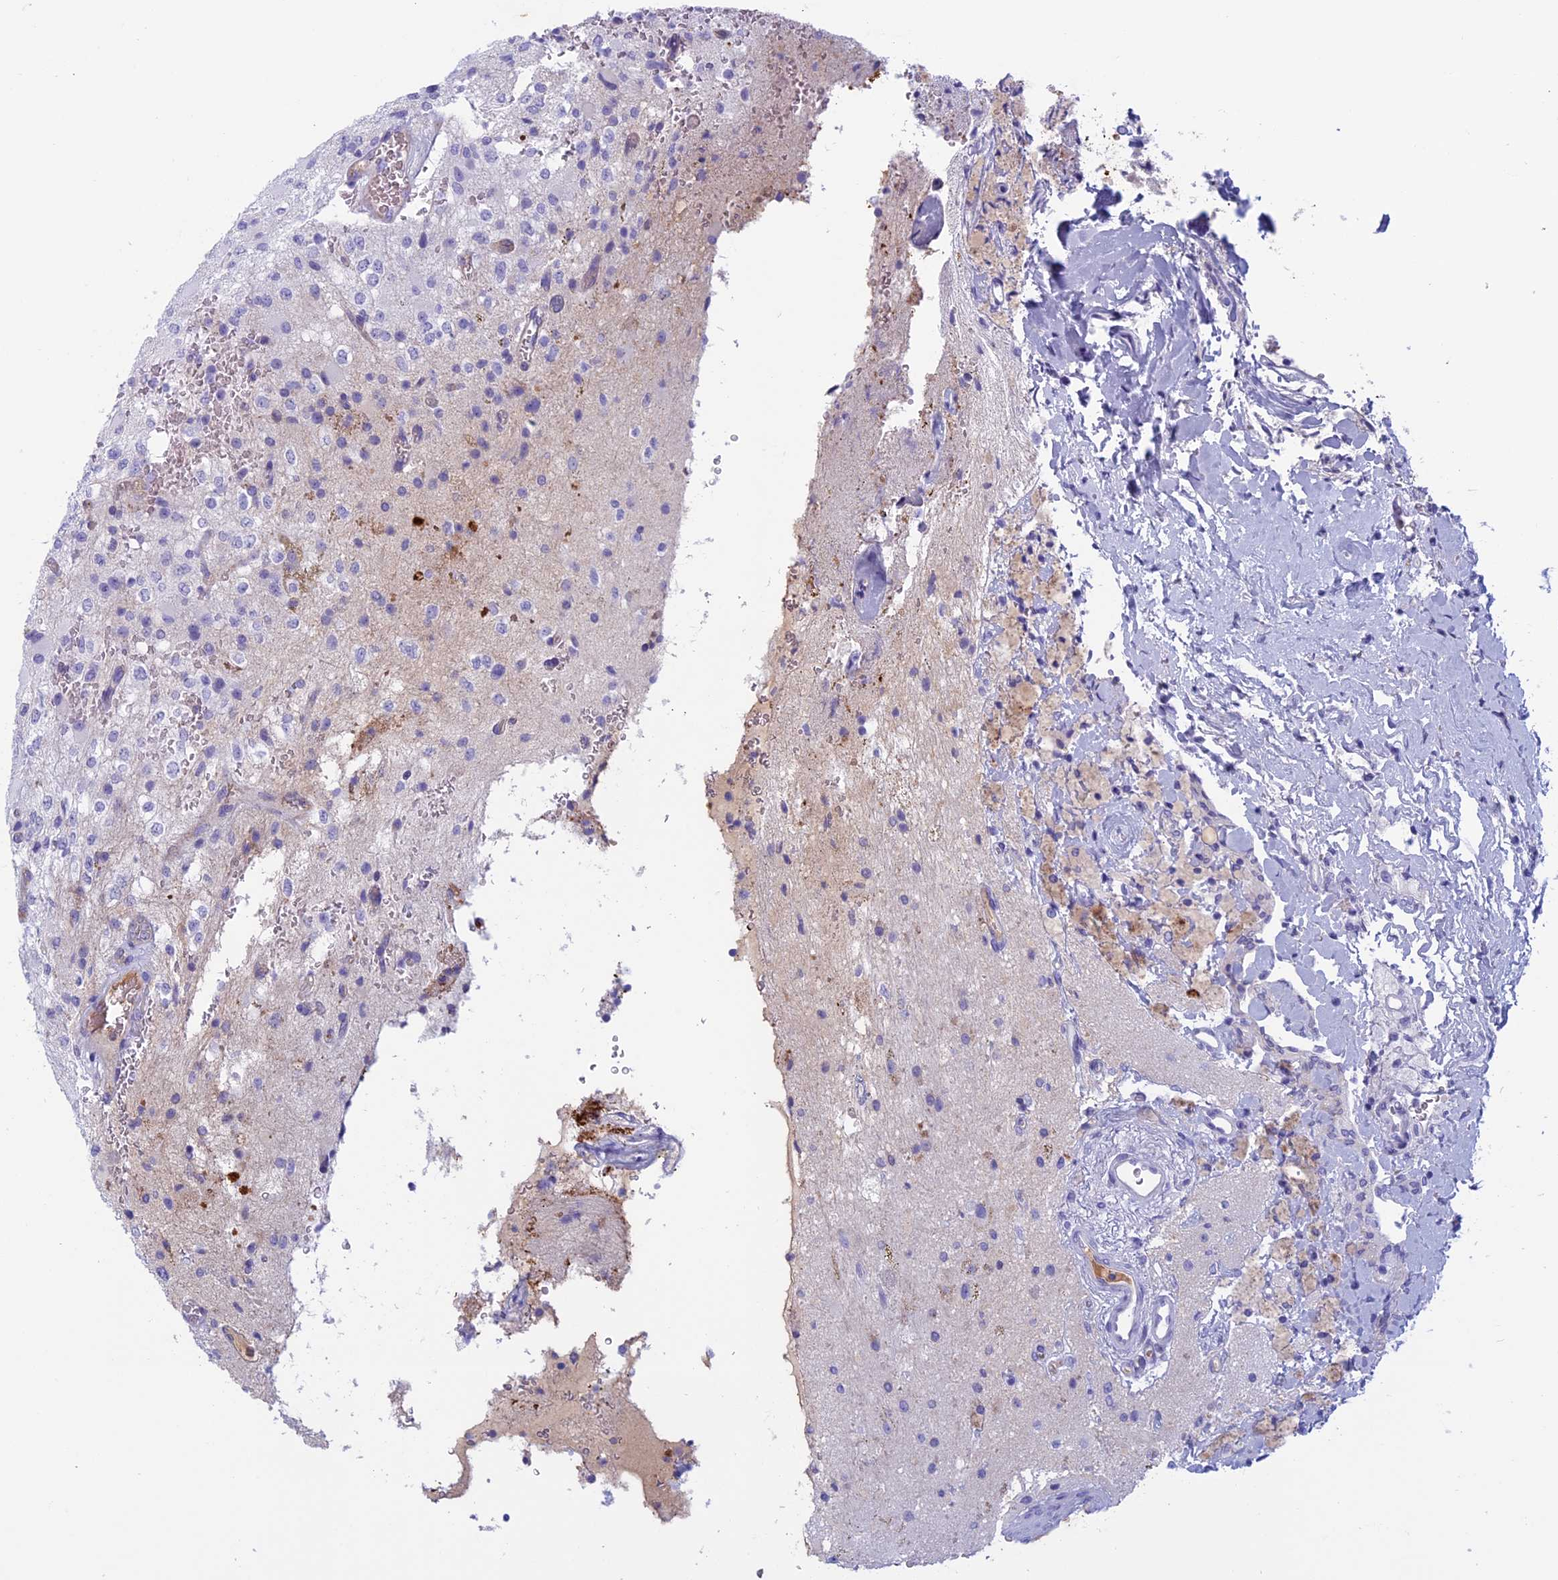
{"staining": {"intensity": "negative", "quantity": "none", "location": "none"}, "tissue": "glioma", "cell_type": "Tumor cells", "image_type": "cancer", "snomed": [{"axis": "morphology", "description": "Glioma, malignant, High grade"}, {"axis": "topography", "description": "Brain"}], "caption": "A histopathology image of glioma stained for a protein reveals no brown staining in tumor cells.", "gene": "ANGPTL2", "patient": {"sex": "male", "age": 34}}